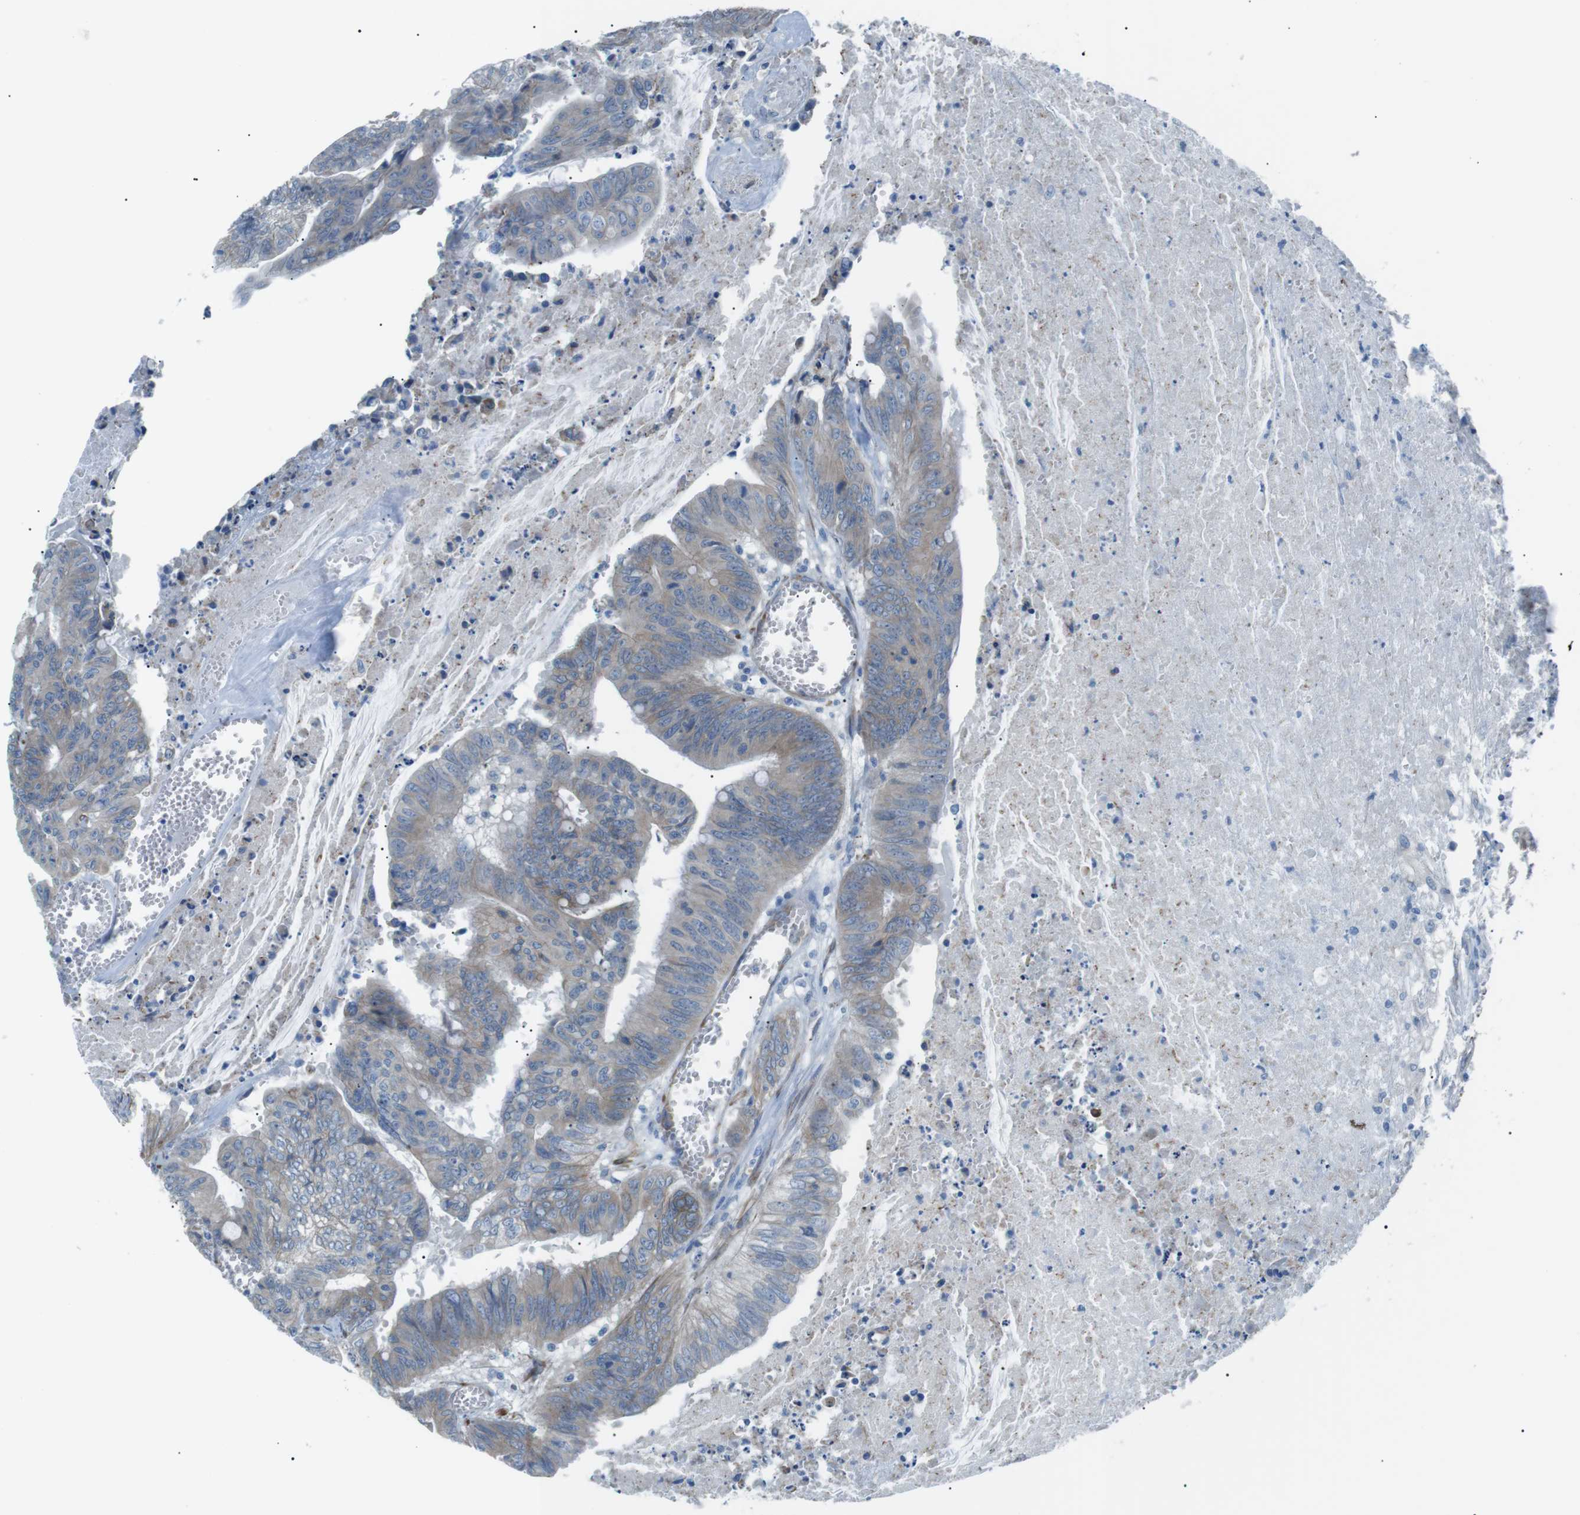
{"staining": {"intensity": "weak", "quantity": ">75%", "location": "cytoplasmic/membranous"}, "tissue": "colorectal cancer", "cell_type": "Tumor cells", "image_type": "cancer", "snomed": [{"axis": "morphology", "description": "Adenocarcinoma, NOS"}, {"axis": "topography", "description": "Colon"}], "caption": "About >75% of tumor cells in human adenocarcinoma (colorectal) exhibit weak cytoplasmic/membranous protein staining as visualized by brown immunohistochemical staining.", "gene": "MTARC2", "patient": {"sex": "male", "age": 45}}